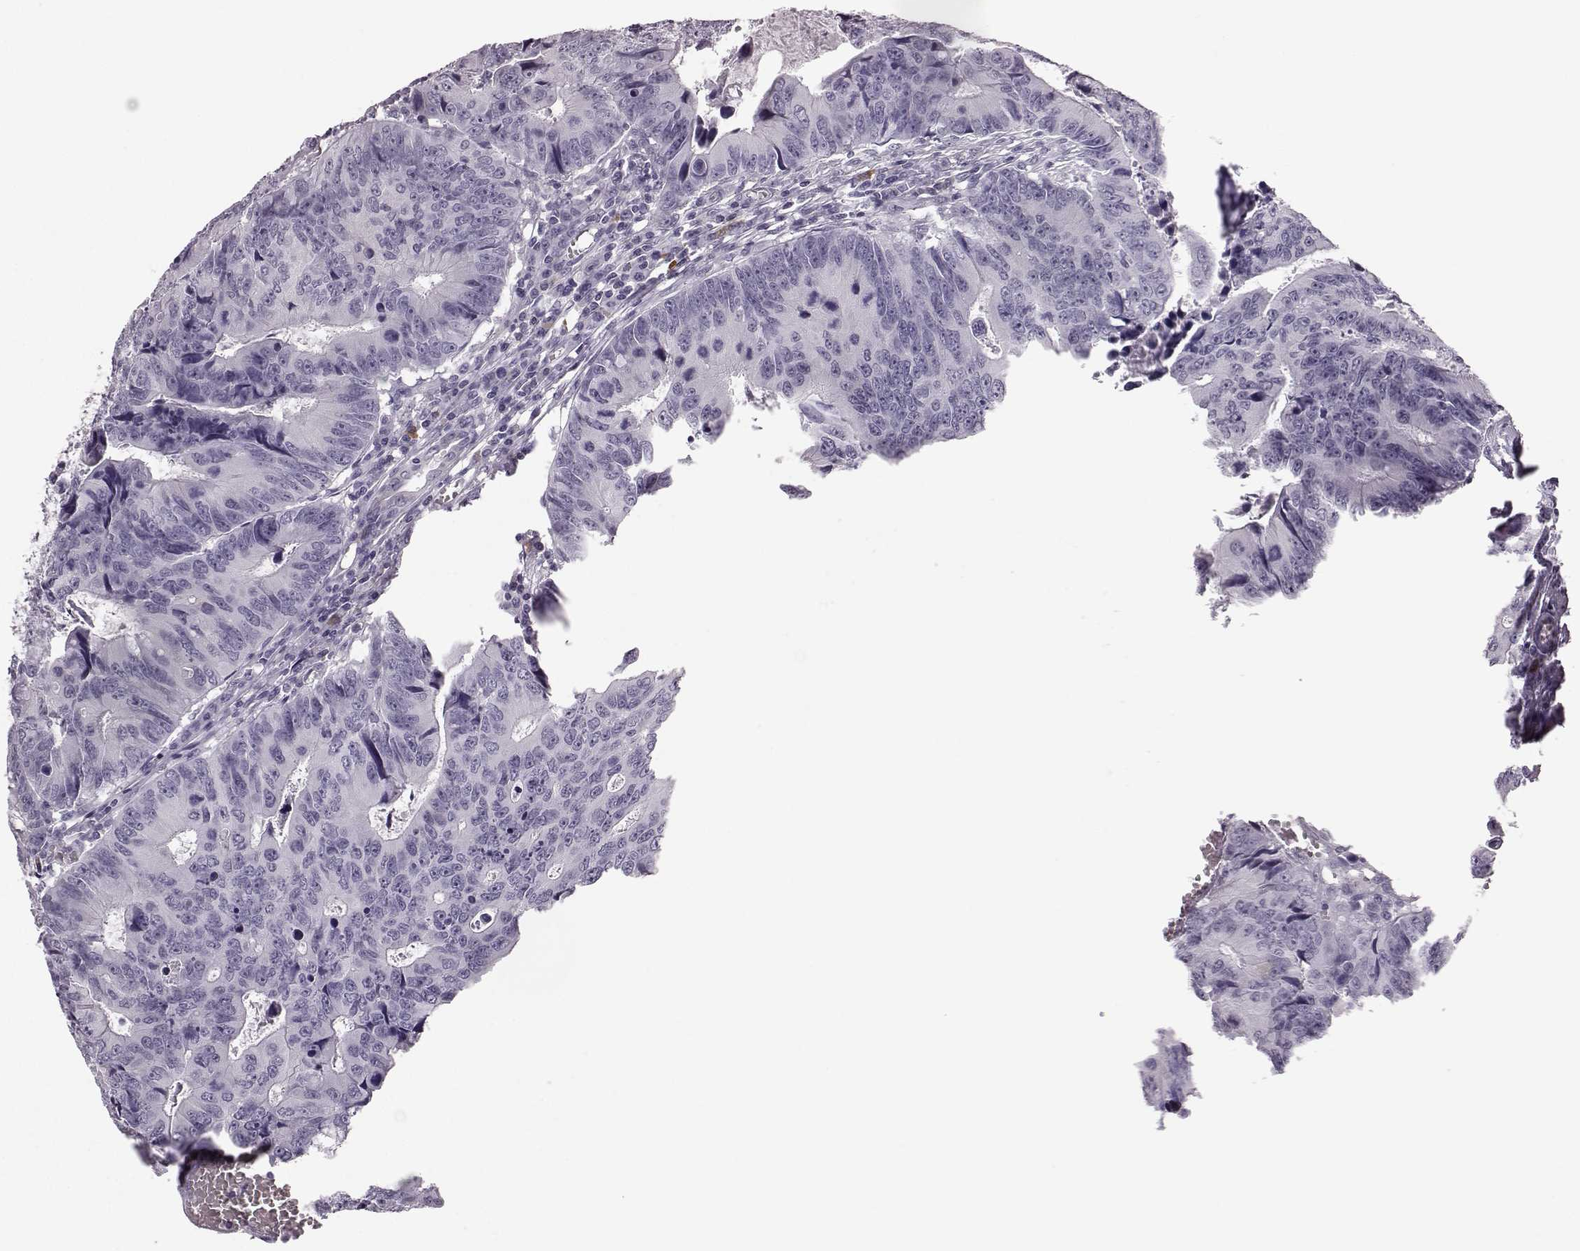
{"staining": {"intensity": "negative", "quantity": "none", "location": "none"}, "tissue": "colorectal cancer", "cell_type": "Tumor cells", "image_type": "cancer", "snomed": [{"axis": "morphology", "description": "Adenocarcinoma, NOS"}, {"axis": "topography", "description": "Colon"}], "caption": "DAB immunohistochemical staining of human colorectal cancer exhibits no significant staining in tumor cells.", "gene": "JSRP1", "patient": {"sex": "female", "age": 87}}